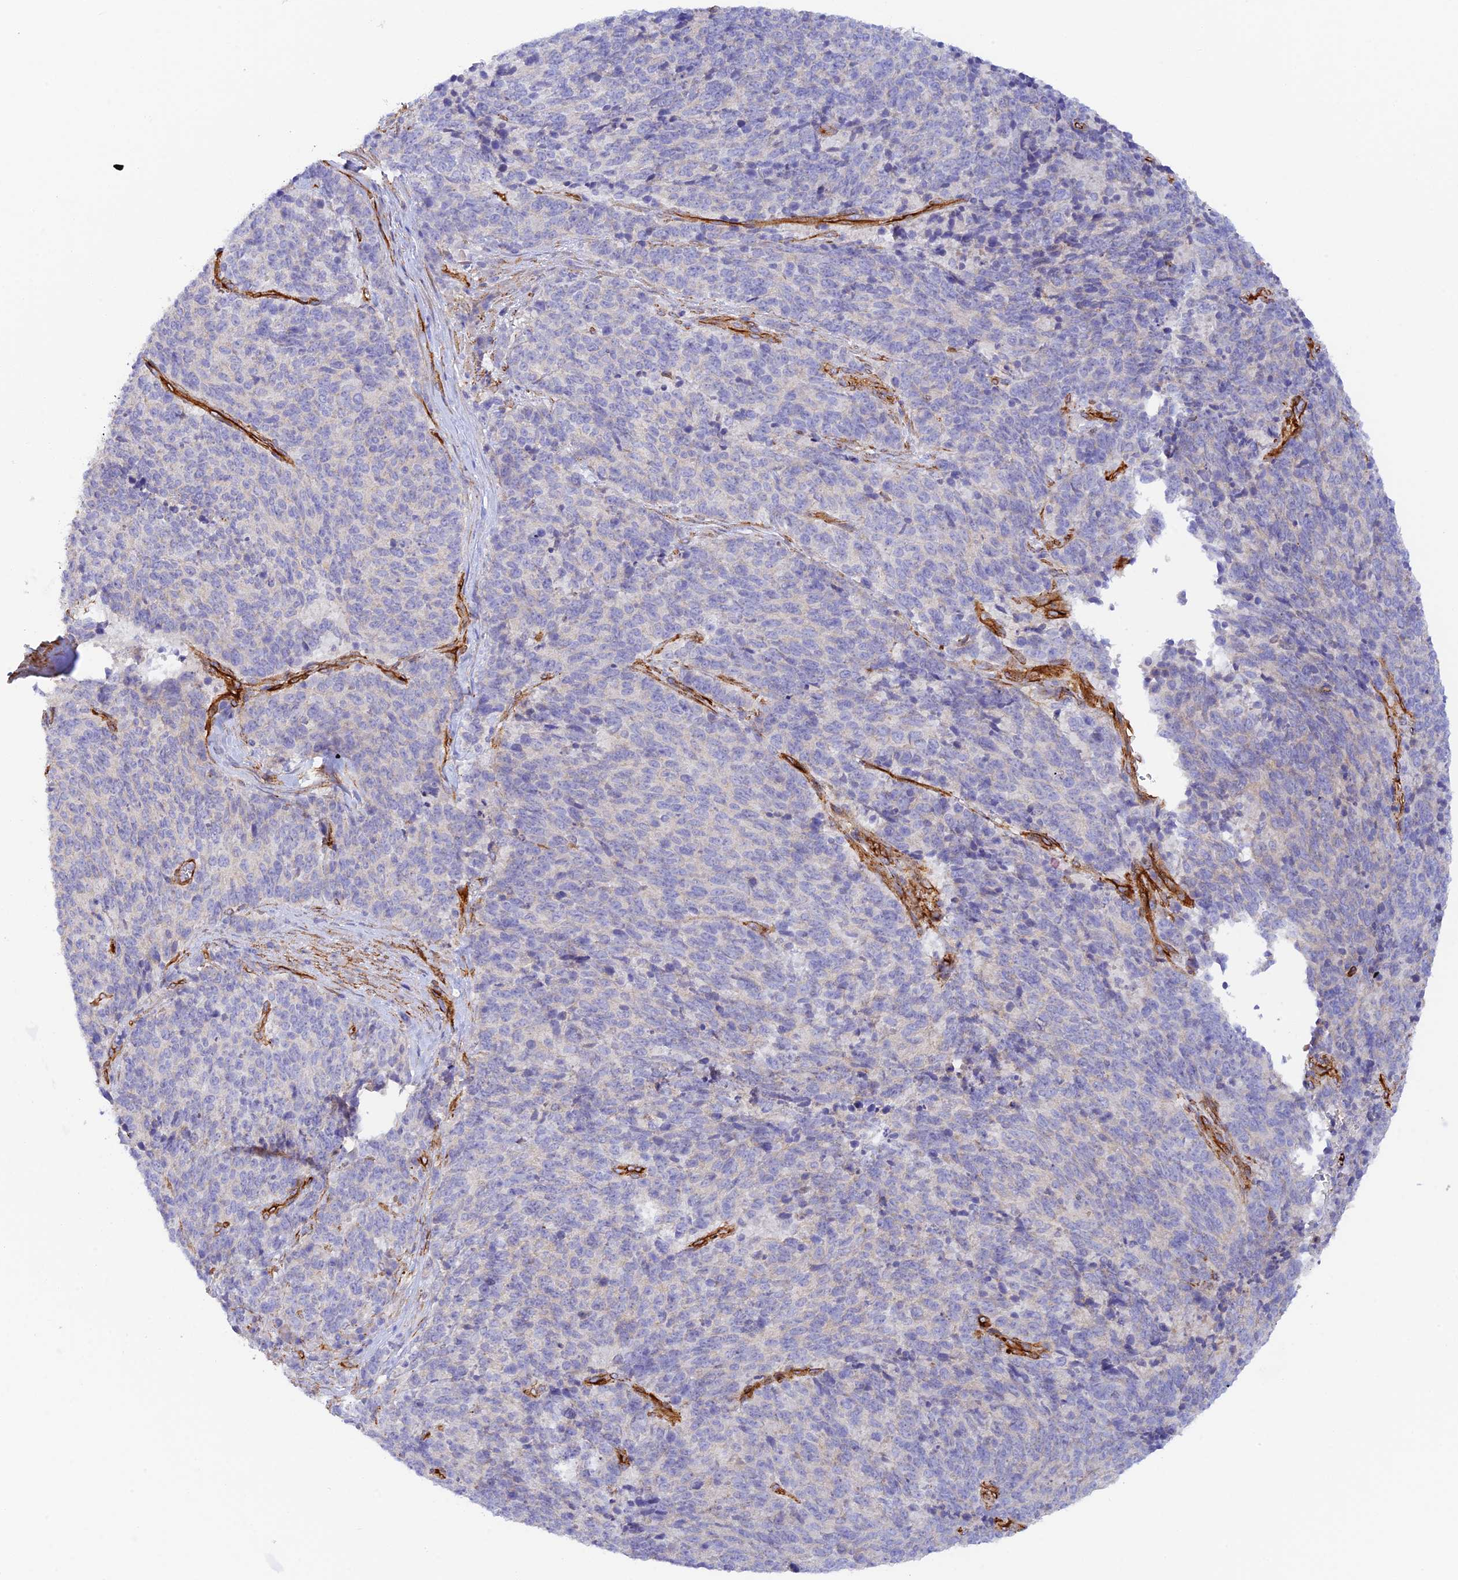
{"staining": {"intensity": "negative", "quantity": "none", "location": "none"}, "tissue": "cervical cancer", "cell_type": "Tumor cells", "image_type": "cancer", "snomed": [{"axis": "morphology", "description": "Squamous cell carcinoma, NOS"}, {"axis": "topography", "description": "Cervix"}], "caption": "Histopathology image shows no significant protein positivity in tumor cells of squamous cell carcinoma (cervical).", "gene": "MYO9A", "patient": {"sex": "female", "age": 29}}